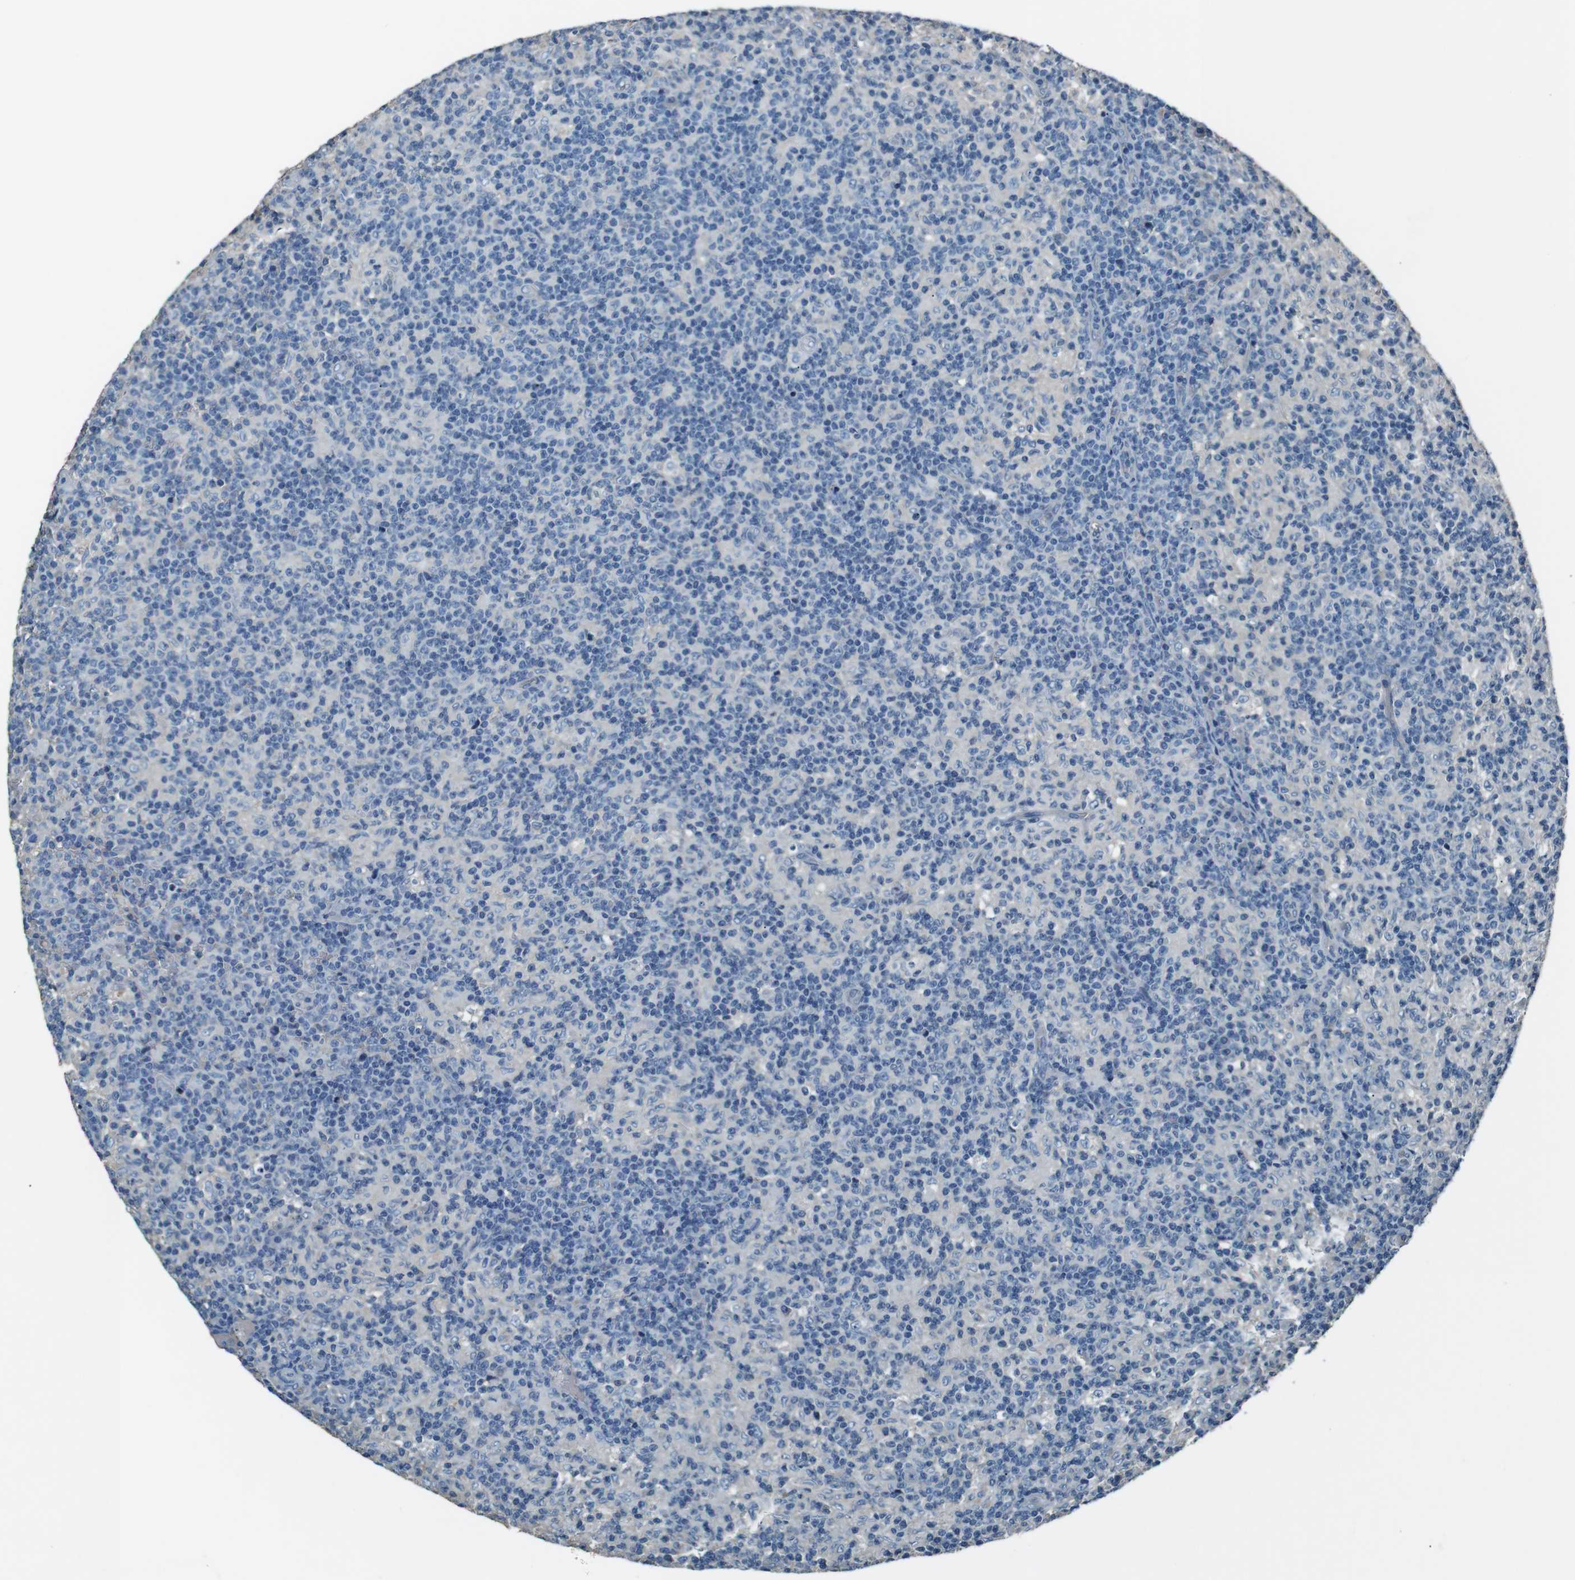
{"staining": {"intensity": "negative", "quantity": "none", "location": "none"}, "tissue": "lymph node", "cell_type": "Germinal center cells", "image_type": "normal", "snomed": [{"axis": "morphology", "description": "Normal tissue, NOS"}, {"axis": "morphology", "description": "Inflammation, NOS"}, {"axis": "topography", "description": "Lymph node"}], "caption": "Human lymph node stained for a protein using immunohistochemistry (IHC) reveals no expression in germinal center cells.", "gene": "LEP", "patient": {"sex": "male", "age": 55}}